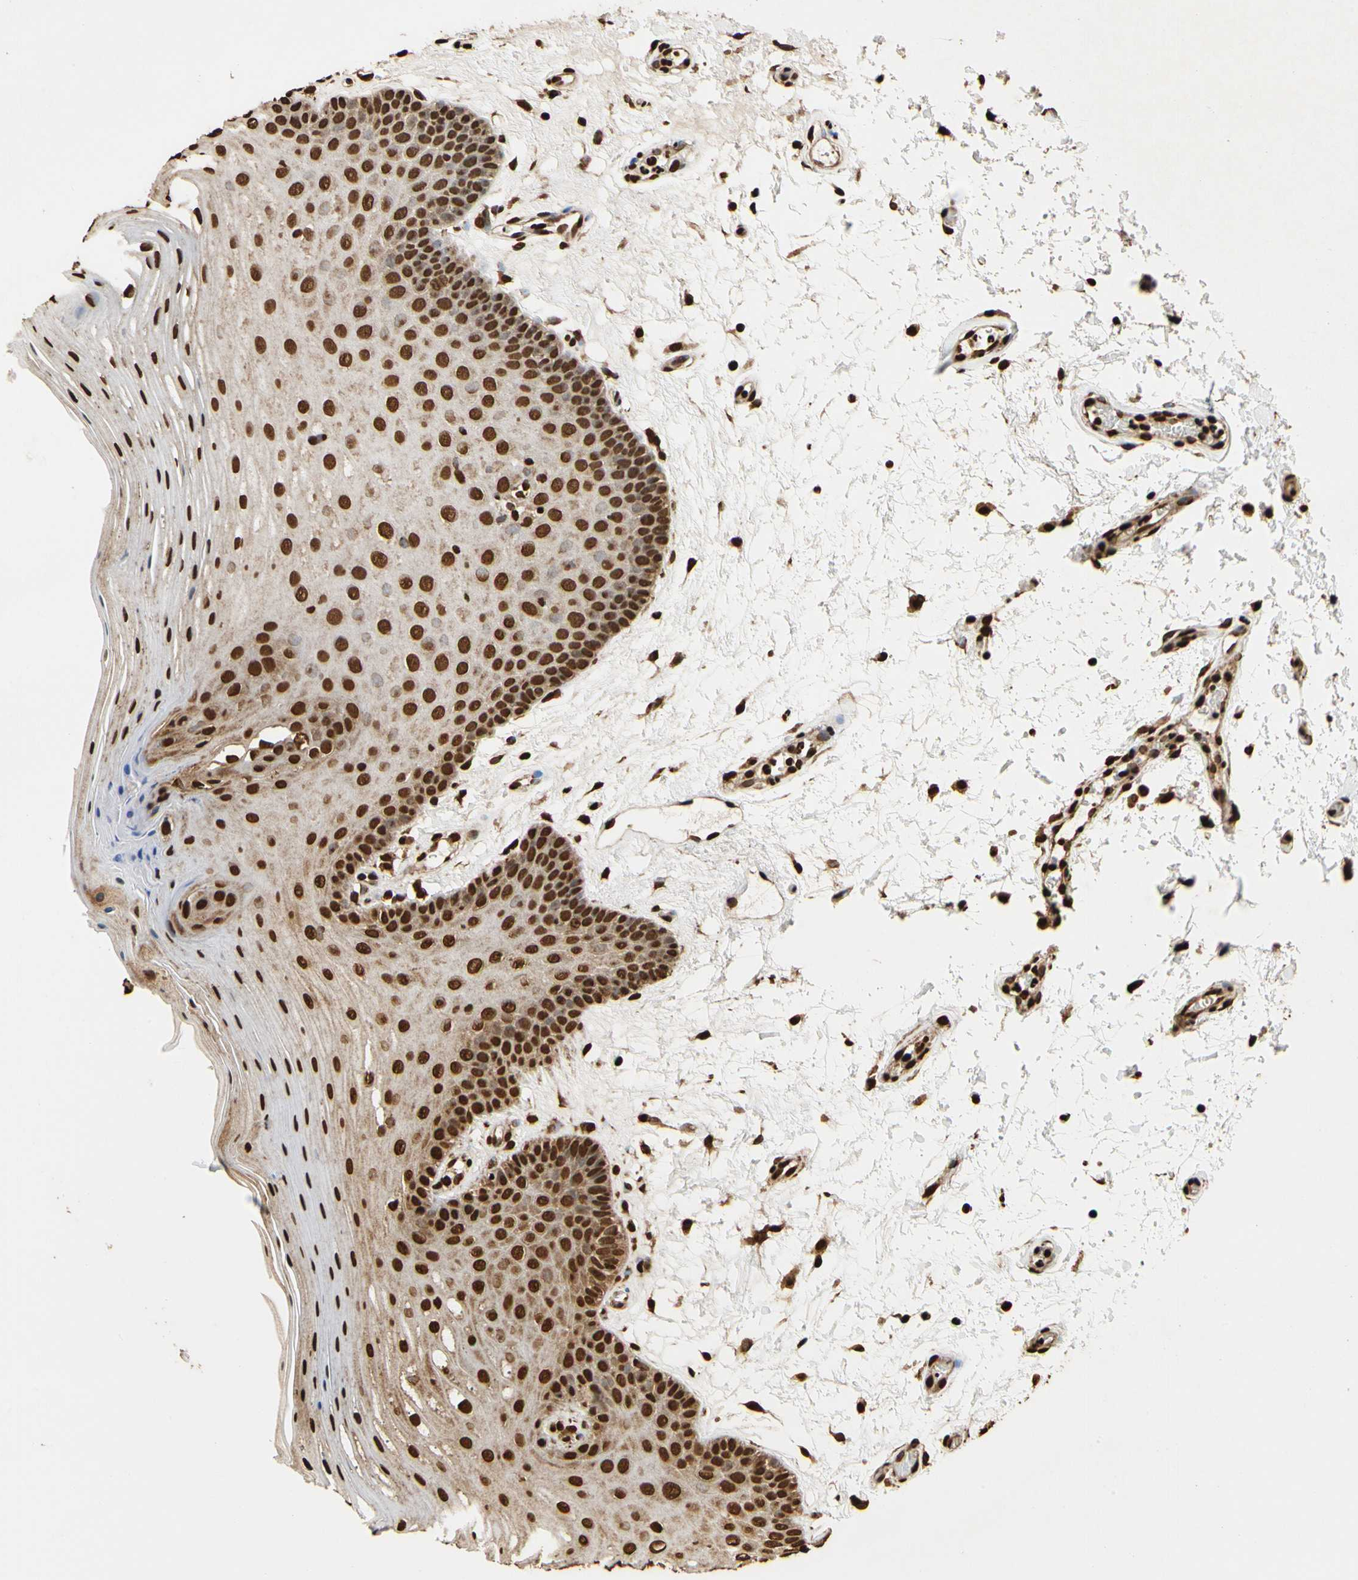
{"staining": {"intensity": "strong", "quantity": ">75%", "location": "cytoplasmic/membranous,nuclear"}, "tissue": "oral mucosa", "cell_type": "Squamous epithelial cells", "image_type": "normal", "snomed": [{"axis": "morphology", "description": "Normal tissue, NOS"}, {"axis": "morphology", "description": "Squamous cell carcinoma, NOS"}, {"axis": "topography", "description": "Skeletal muscle"}, {"axis": "topography", "description": "Oral tissue"}, {"axis": "topography", "description": "Head-Neck"}], "caption": "An image of human oral mucosa stained for a protein shows strong cytoplasmic/membranous,nuclear brown staining in squamous epithelial cells. The staining was performed using DAB to visualize the protein expression in brown, while the nuclei were stained in blue with hematoxylin (Magnification: 20x).", "gene": "HNRNPK", "patient": {"sex": "male", "age": 71}}